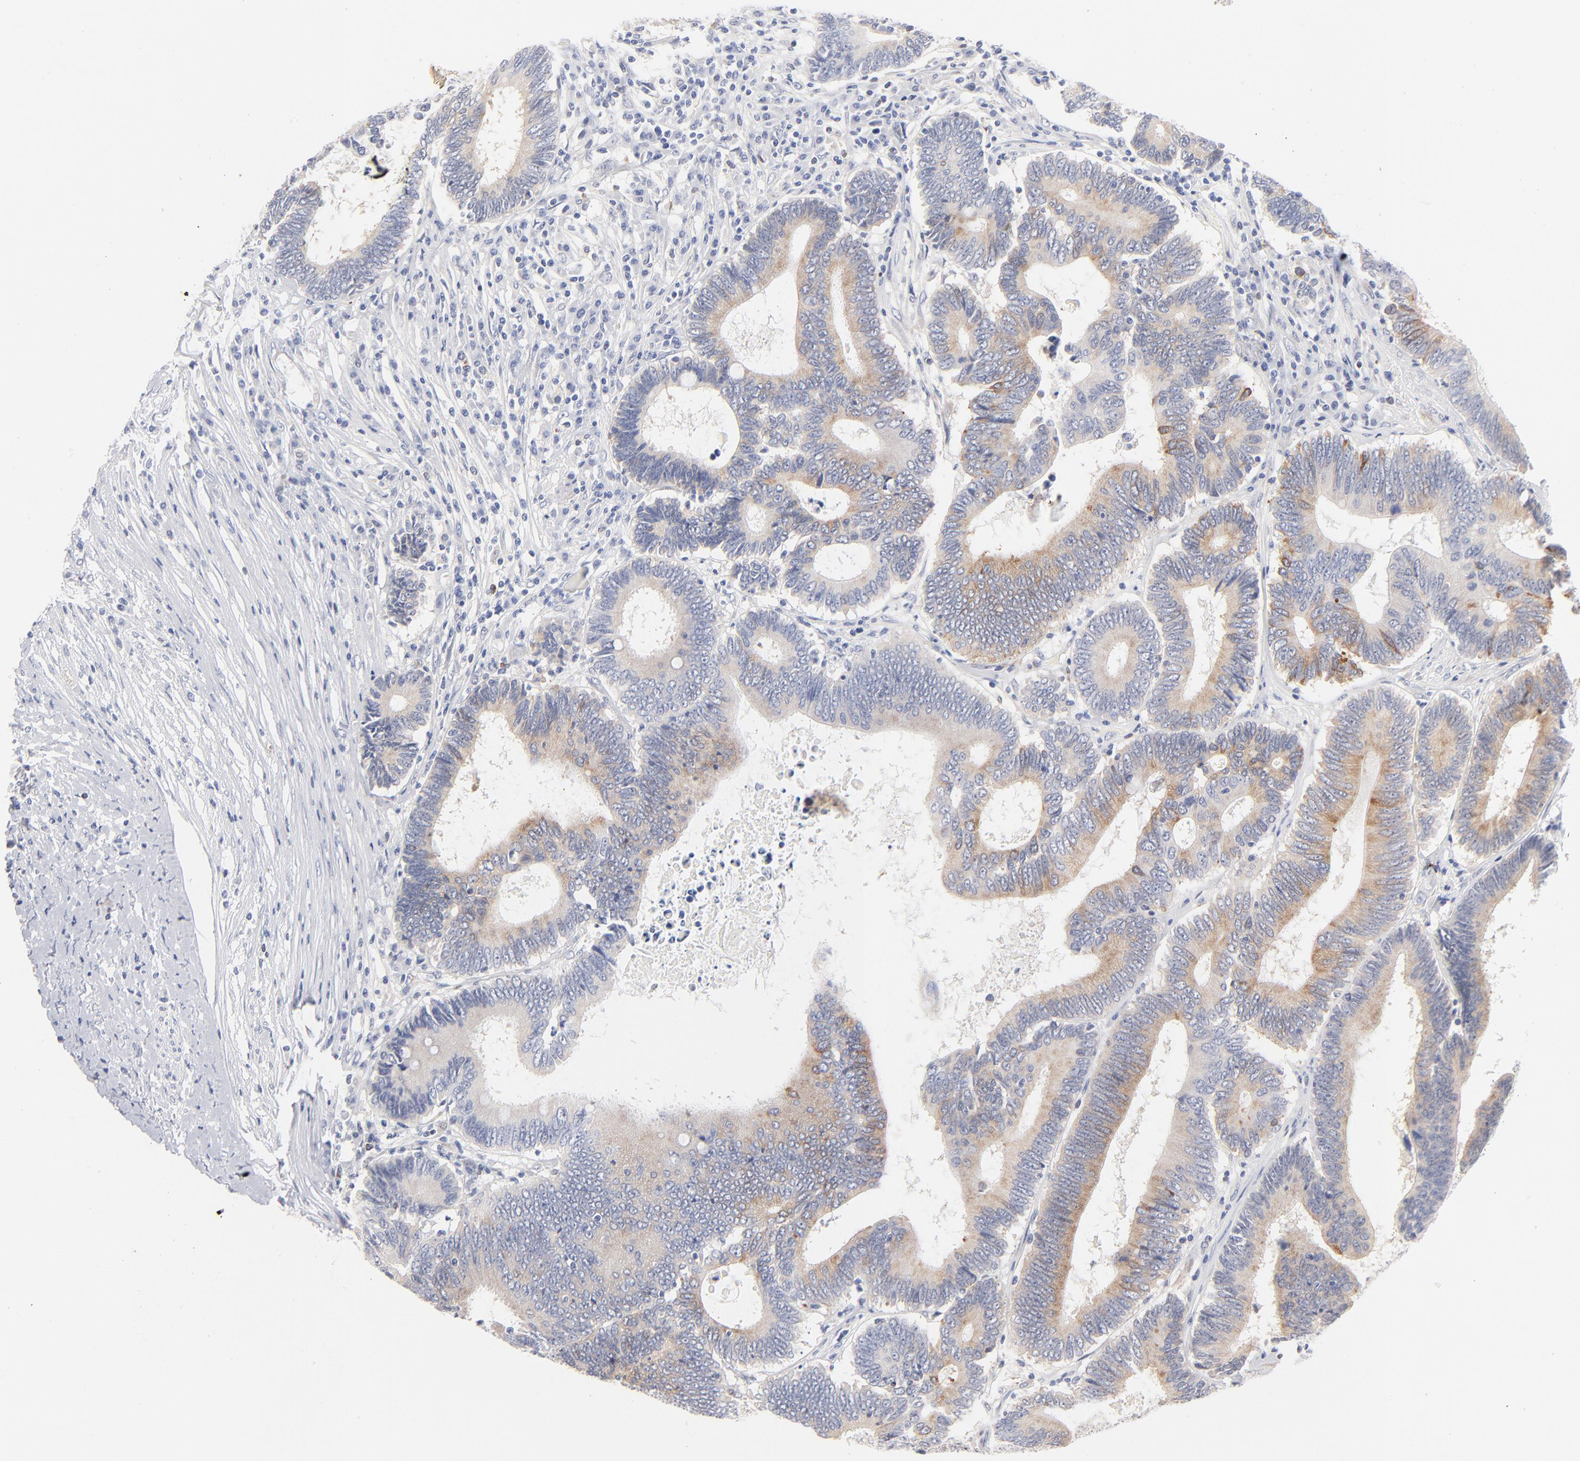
{"staining": {"intensity": "weak", "quantity": "25%-75%", "location": "cytoplasmic/membranous"}, "tissue": "colorectal cancer", "cell_type": "Tumor cells", "image_type": "cancer", "snomed": [{"axis": "morphology", "description": "Adenocarcinoma, NOS"}, {"axis": "topography", "description": "Colon"}], "caption": "Colorectal adenocarcinoma tissue reveals weak cytoplasmic/membranous expression in approximately 25%-75% of tumor cells", "gene": "MID1", "patient": {"sex": "female", "age": 78}}